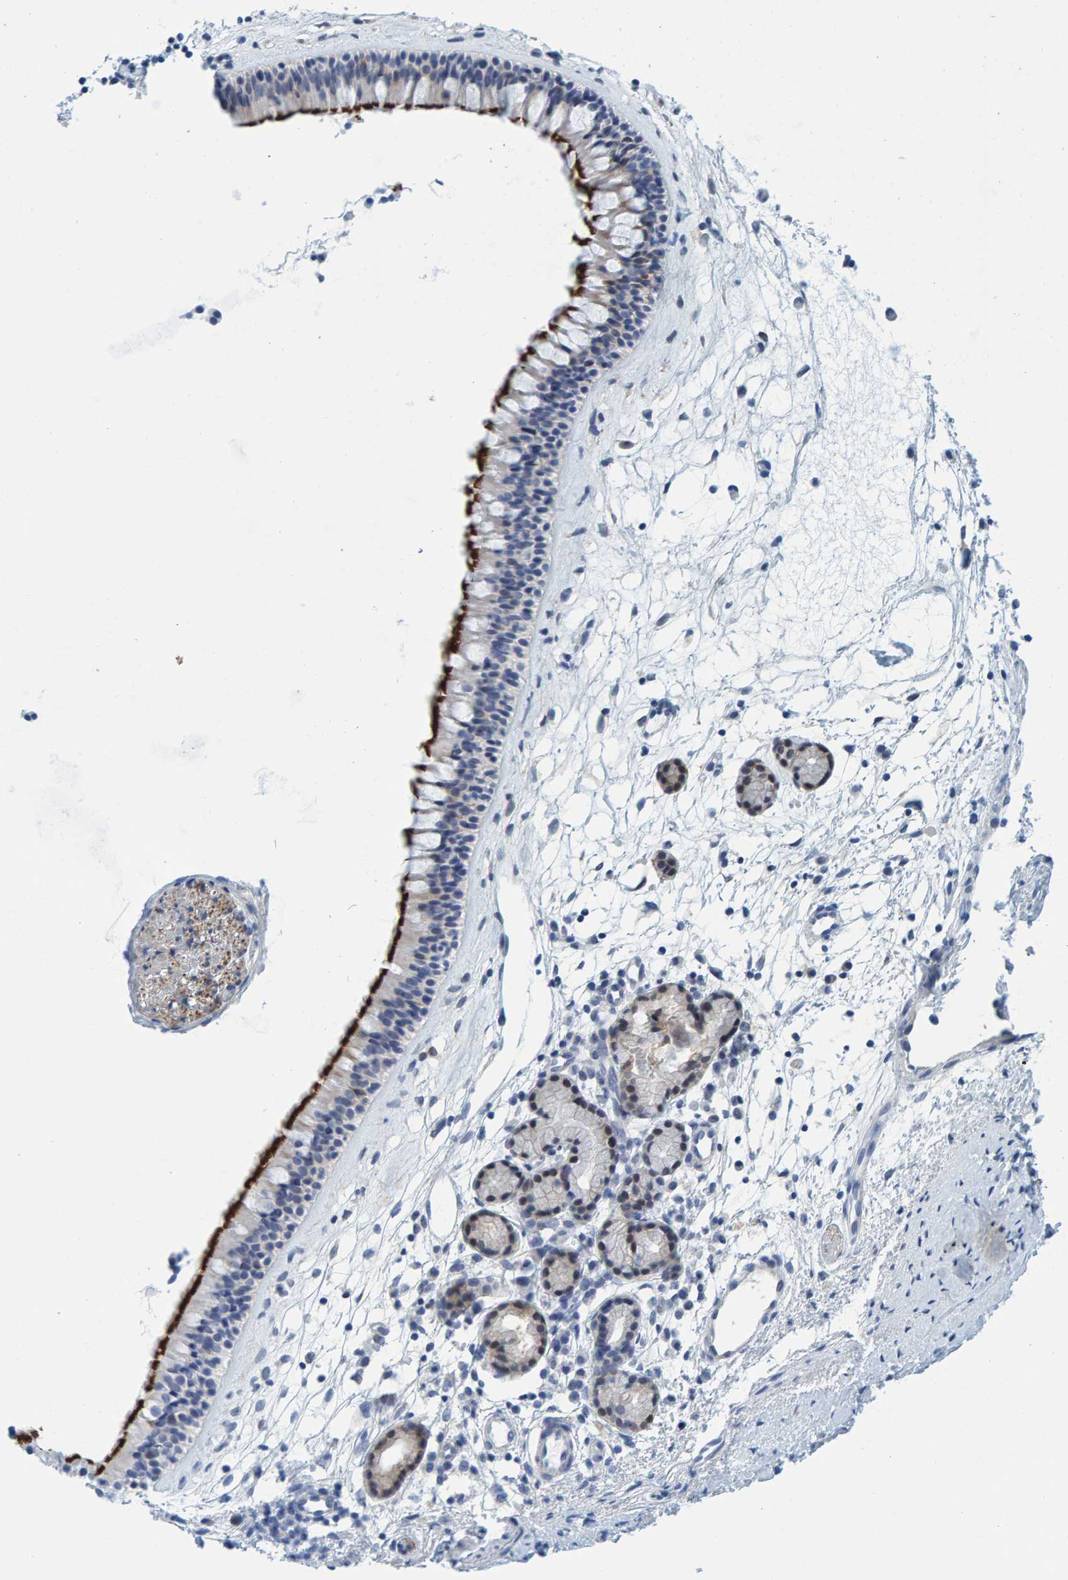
{"staining": {"intensity": "strong", "quantity": "25%-75%", "location": "cytoplasmic/membranous"}, "tissue": "nasopharynx", "cell_type": "Respiratory epithelial cells", "image_type": "normal", "snomed": [{"axis": "morphology", "description": "Normal tissue, NOS"}, {"axis": "topography", "description": "Nasopharynx"}], "caption": "Immunohistochemistry micrograph of benign human nasopharynx stained for a protein (brown), which reveals high levels of strong cytoplasmic/membranous positivity in about 25%-75% of respiratory epithelial cells.", "gene": "KLHL11", "patient": {"sex": "female", "age": 42}}